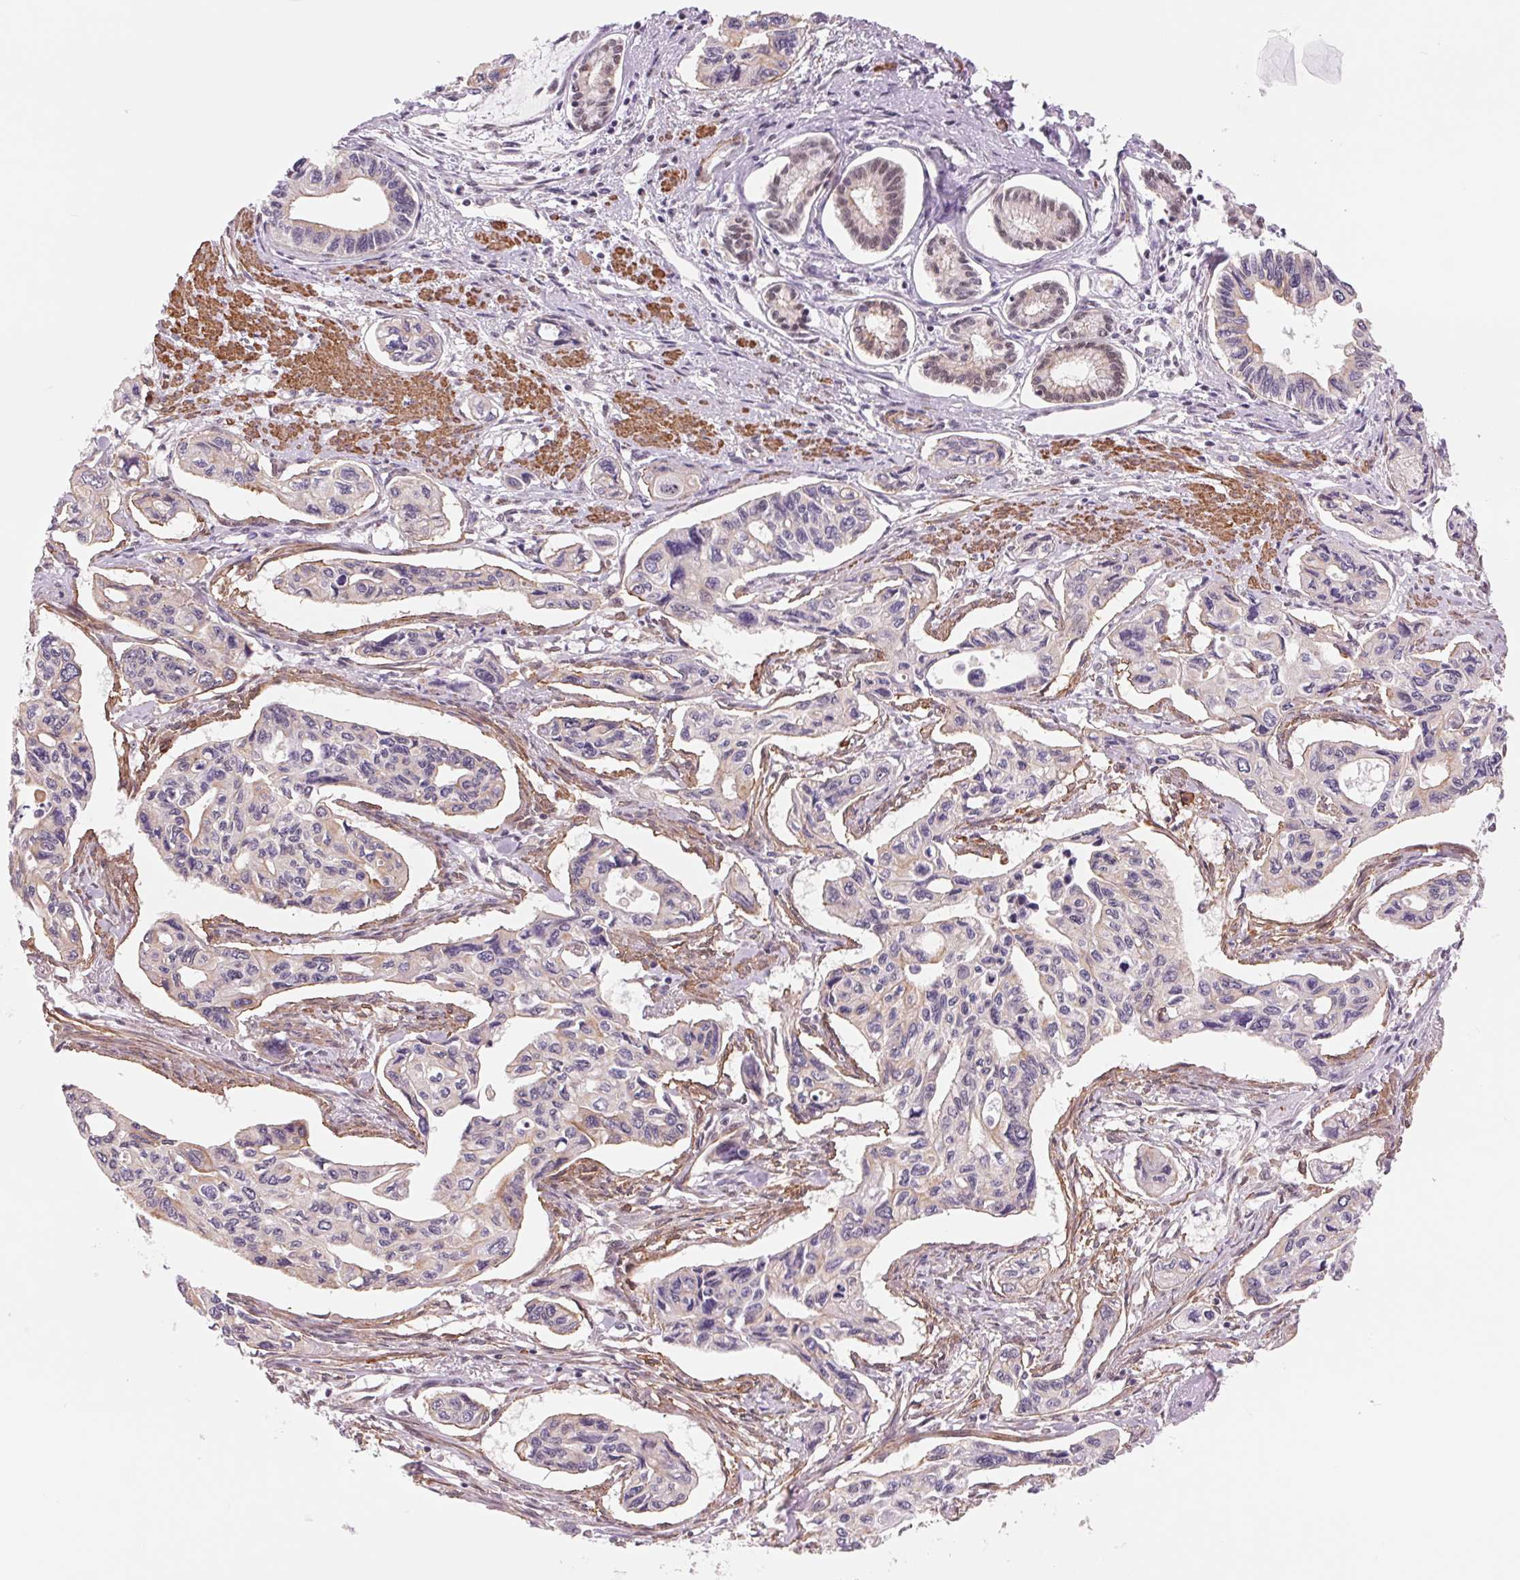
{"staining": {"intensity": "weak", "quantity": "<25%", "location": "cytoplasmic/membranous"}, "tissue": "pancreatic cancer", "cell_type": "Tumor cells", "image_type": "cancer", "snomed": [{"axis": "morphology", "description": "Adenocarcinoma, NOS"}, {"axis": "topography", "description": "Pancreas"}], "caption": "Photomicrograph shows no significant protein expression in tumor cells of pancreatic cancer.", "gene": "BCAT1", "patient": {"sex": "female", "age": 76}}